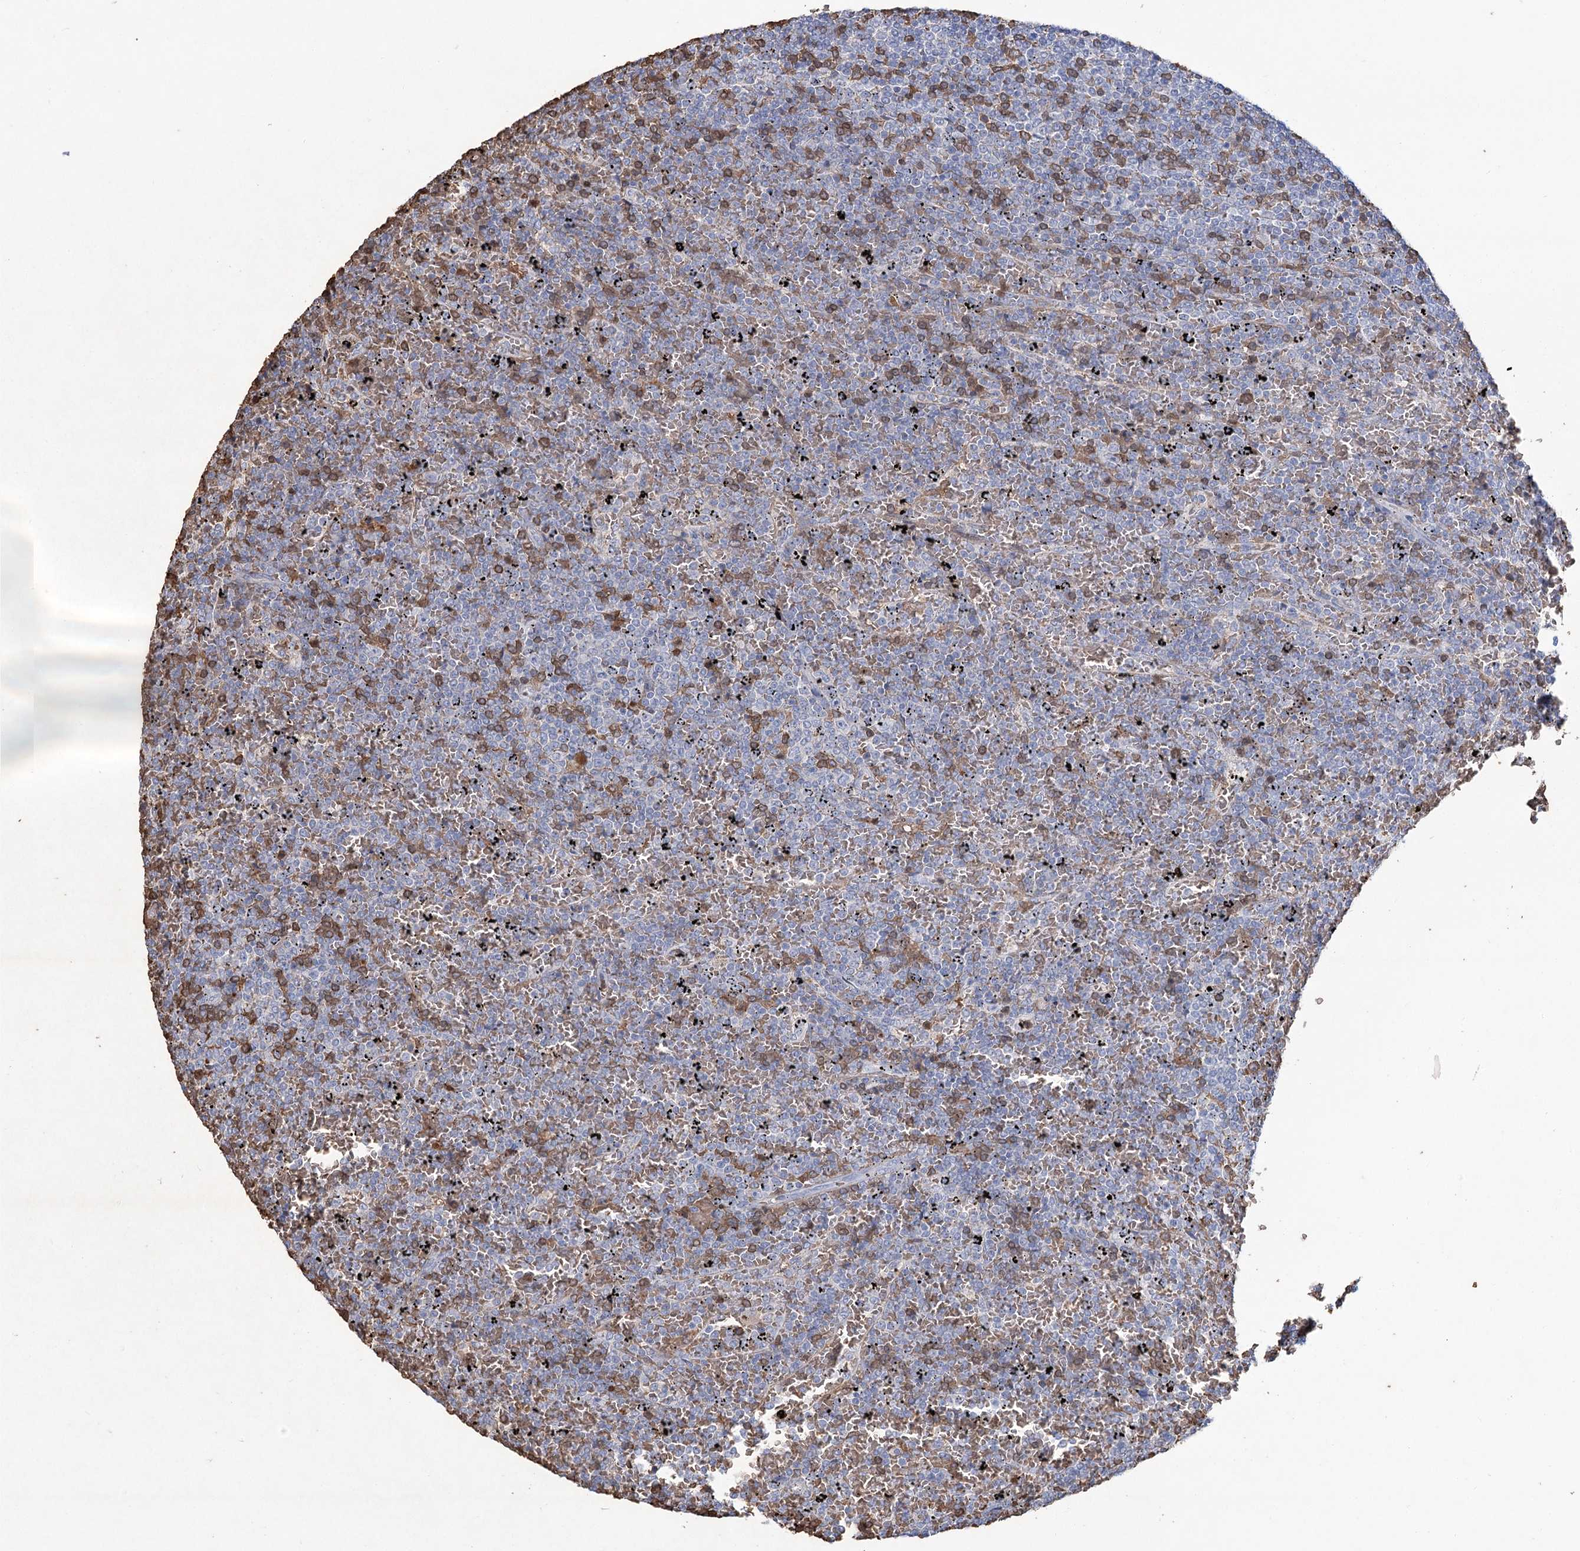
{"staining": {"intensity": "negative", "quantity": "none", "location": "none"}, "tissue": "lymphoma", "cell_type": "Tumor cells", "image_type": "cancer", "snomed": [{"axis": "morphology", "description": "Malignant lymphoma, non-Hodgkin's type, Low grade"}, {"axis": "topography", "description": "Spleen"}], "caption": "Tumor cells are negative for protein expression in human lymphoma.", "gene": "HBA1", "patient": {"sex": "female", "age": 77}}